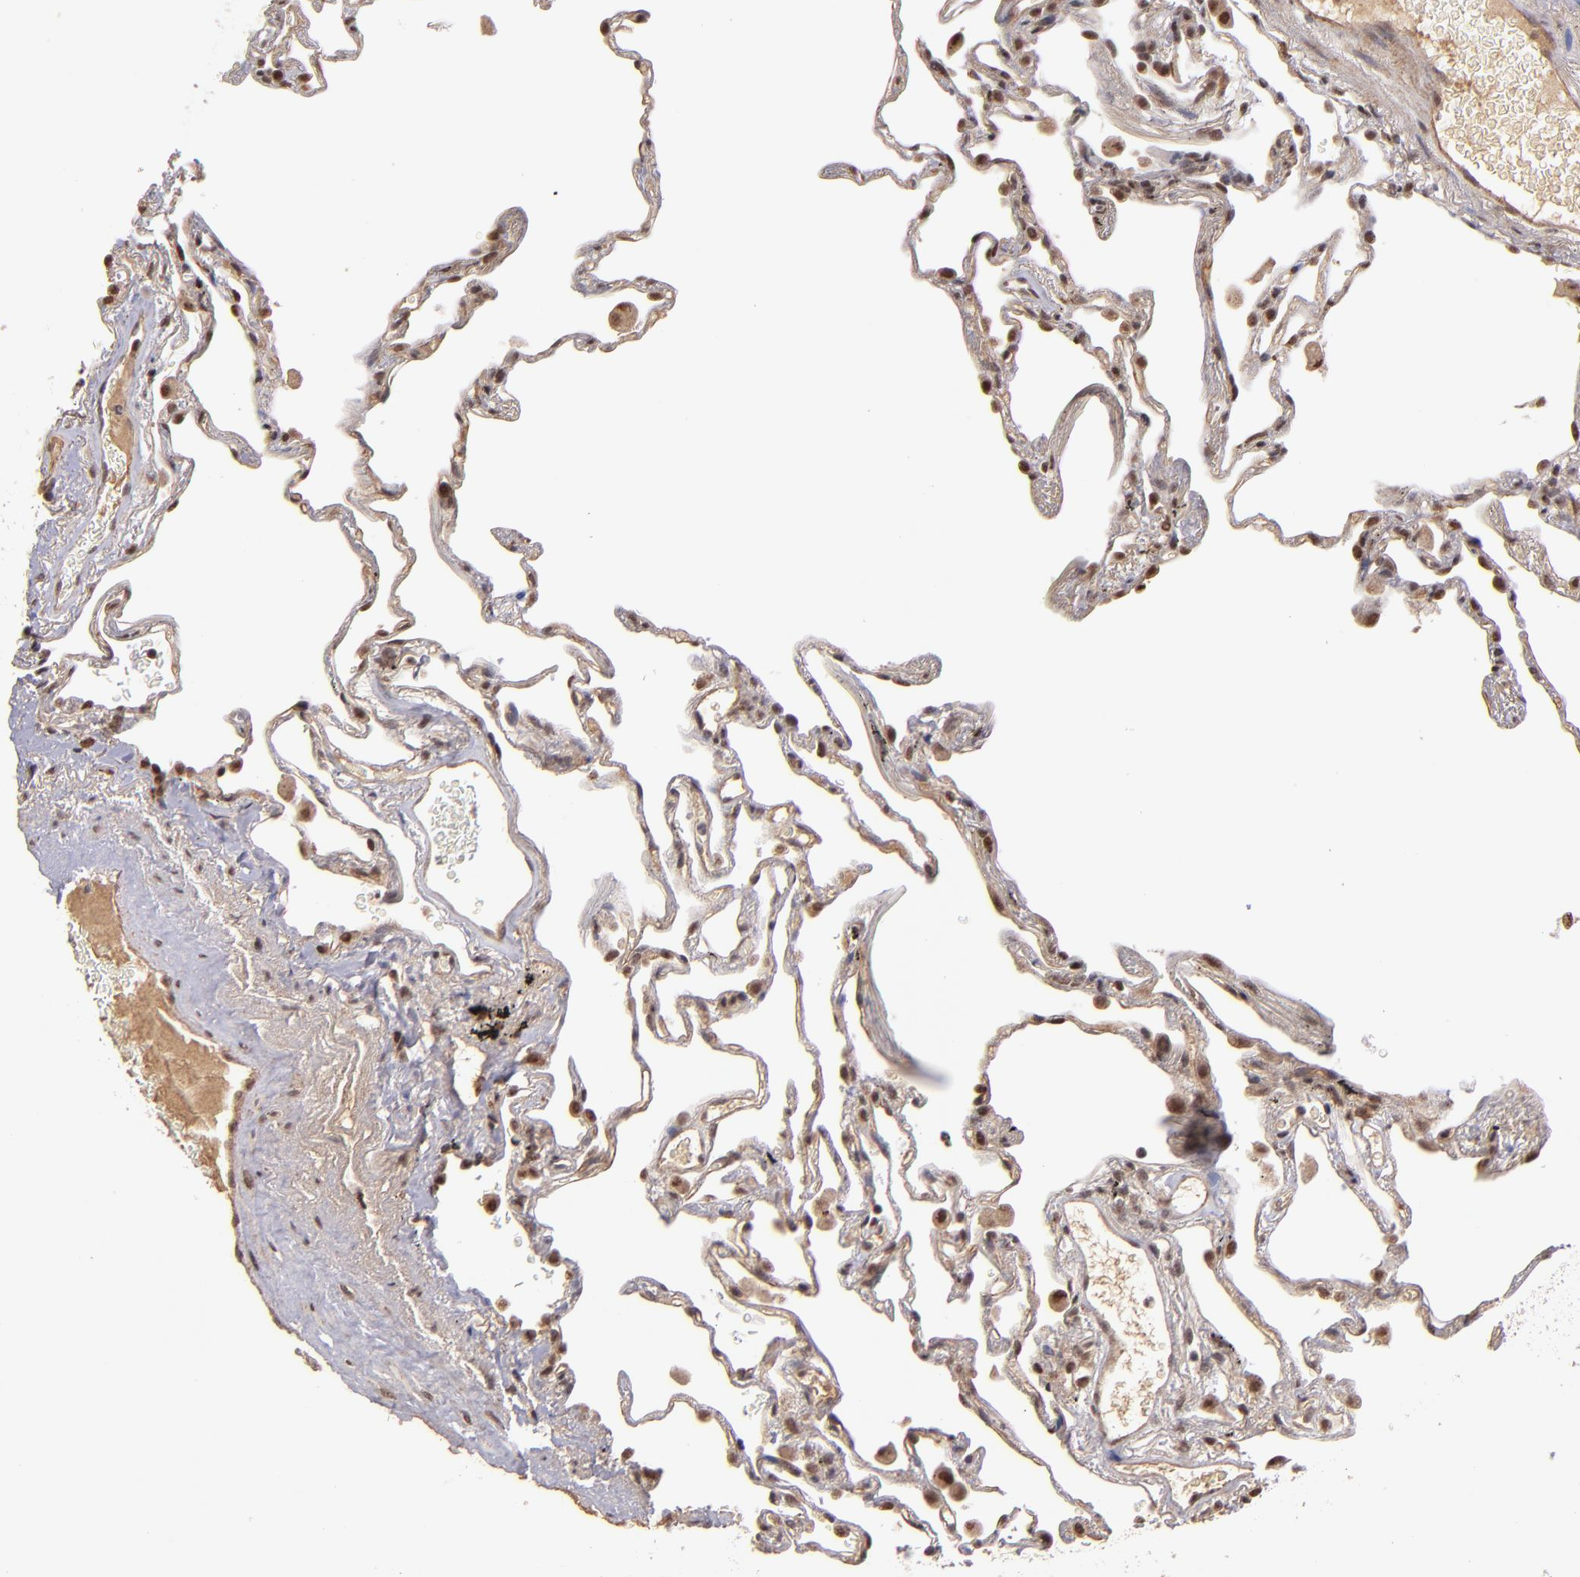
{"staining": {"intensity": "moderate", "quantity": ">75%", "location": "nuclear"}, "tissue": "lung", "cell_type": "Alveolar cells", "image_type": "normal", "snomed": [{"axis": "morphology", "description": "Normal tissue, NOS"}, {"axis": "morphology", "description": "Inflammation, NOS"}, {"axis": "topography", "description": "Lung"}], "caption": "Immunohistochemistry (IHC) (DAB (3,3'-diaminobenzidine)) staining of benign lung reveals moderate nuclear protein expression in approximately >75% of alveolar cells. (Brightfield microscopy of DAB IHC at high magnification).", "gene": "ABHD12B", "patient": {"sex": "male", "age": 69}}